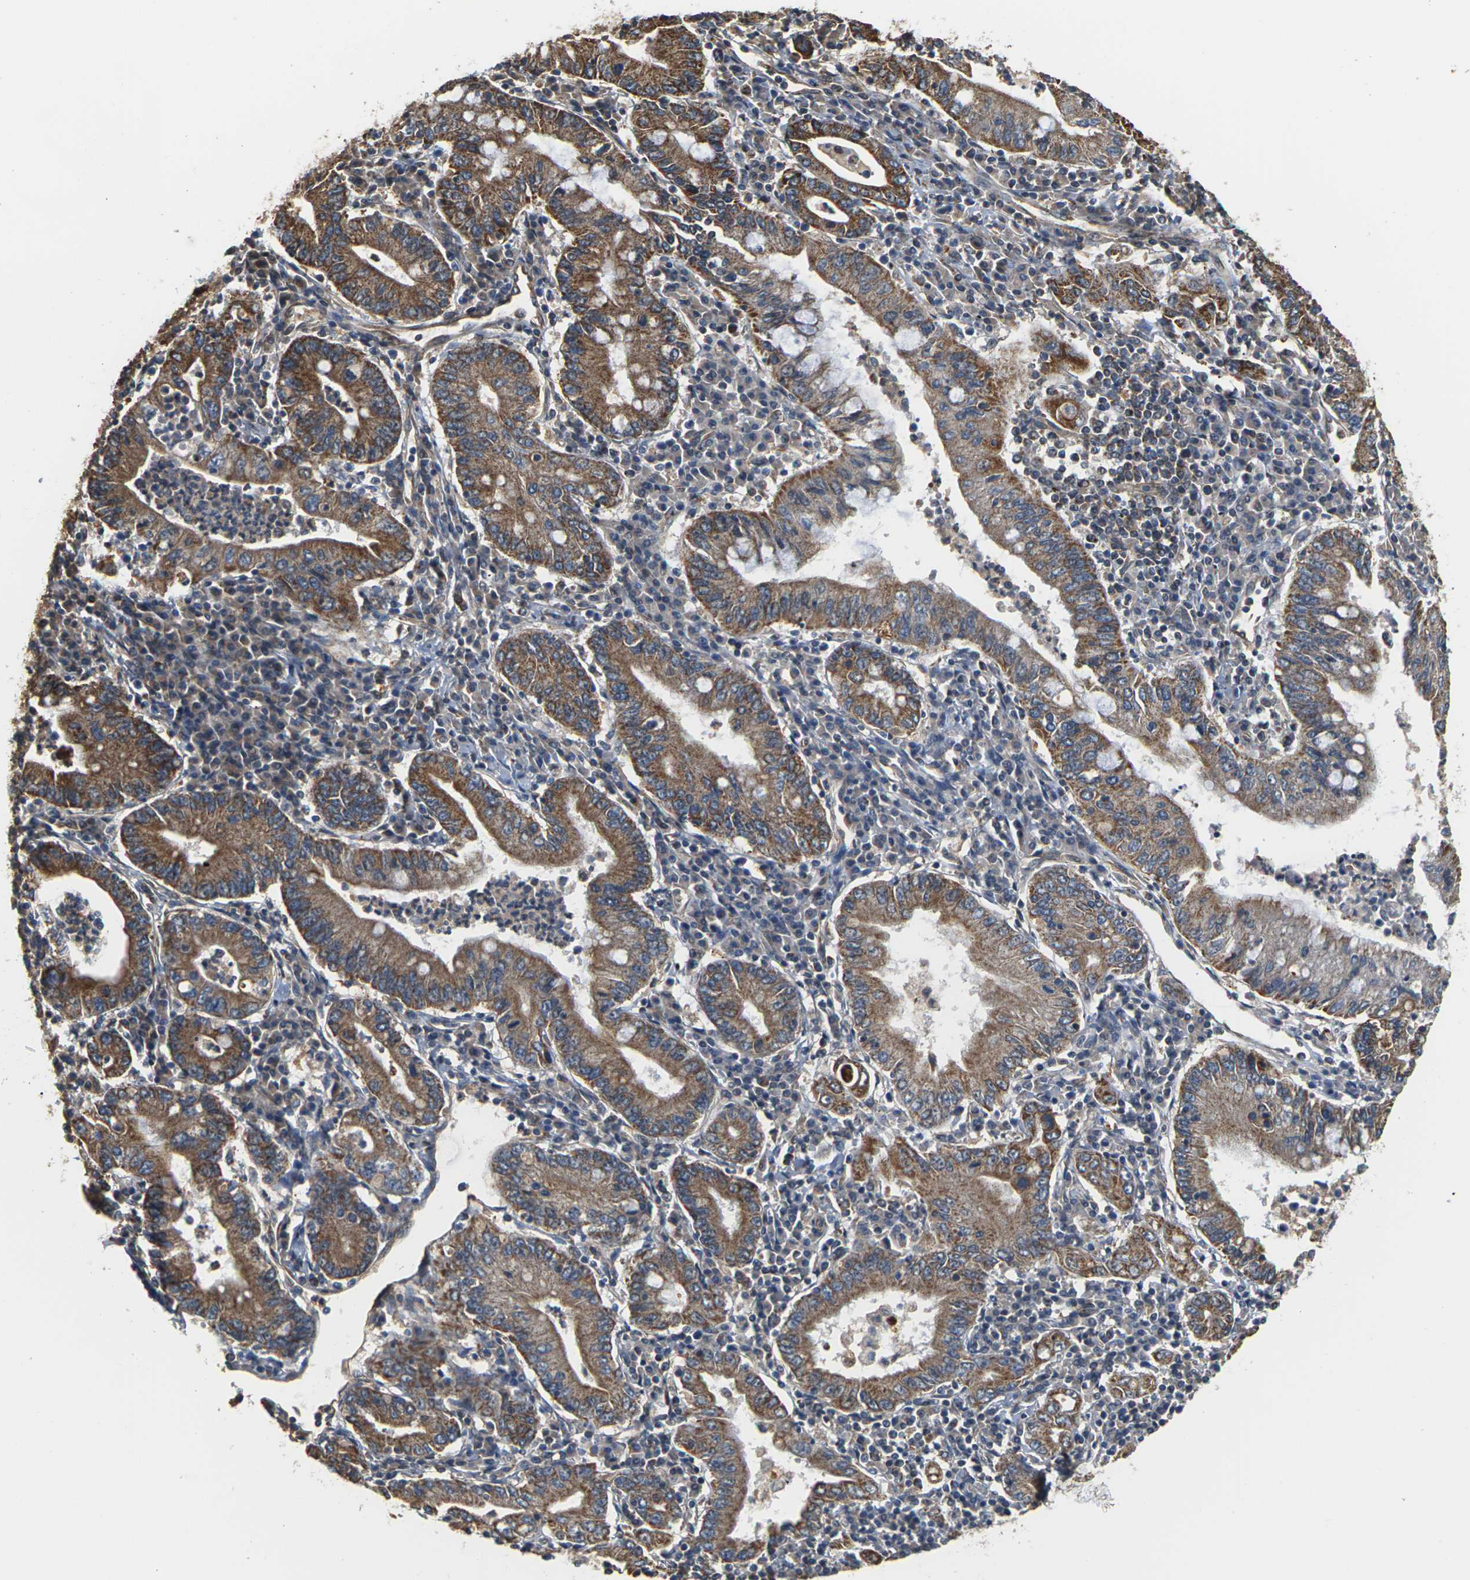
{"staining": {"intensity": "moderate", "quantity": ">75%", "location": "cytoplasmic/membranous"}, "tissue": "stomach cancer", "cell_type": "Tumor cells", "image_type": "cancer", "snomed": [{"axis": "morphology", "description": "Normal tissue, NOS"}, {"axis": "morphology", "description": "Adenocarcinoma, NOS"}, {"axis": "topography", "description": "Esophagus"}, {"axis": "topography", "description": "Stomach, upper"}, {"axis": "topography", "description": "Peripheral nerve tissue"}], "caption": "High-magnification brightfield microscopy of stomach cancer stained with DAB (3,3'-diaminobenzidine) (brown) and counterstained with hematoxylin (blue). tumor cells exhibit moderate cytoplasmic/membranous positivity is present in about>75% of cells.", "gene": "PCDHB4", "patient": {"sex": "male", "age": 62}}